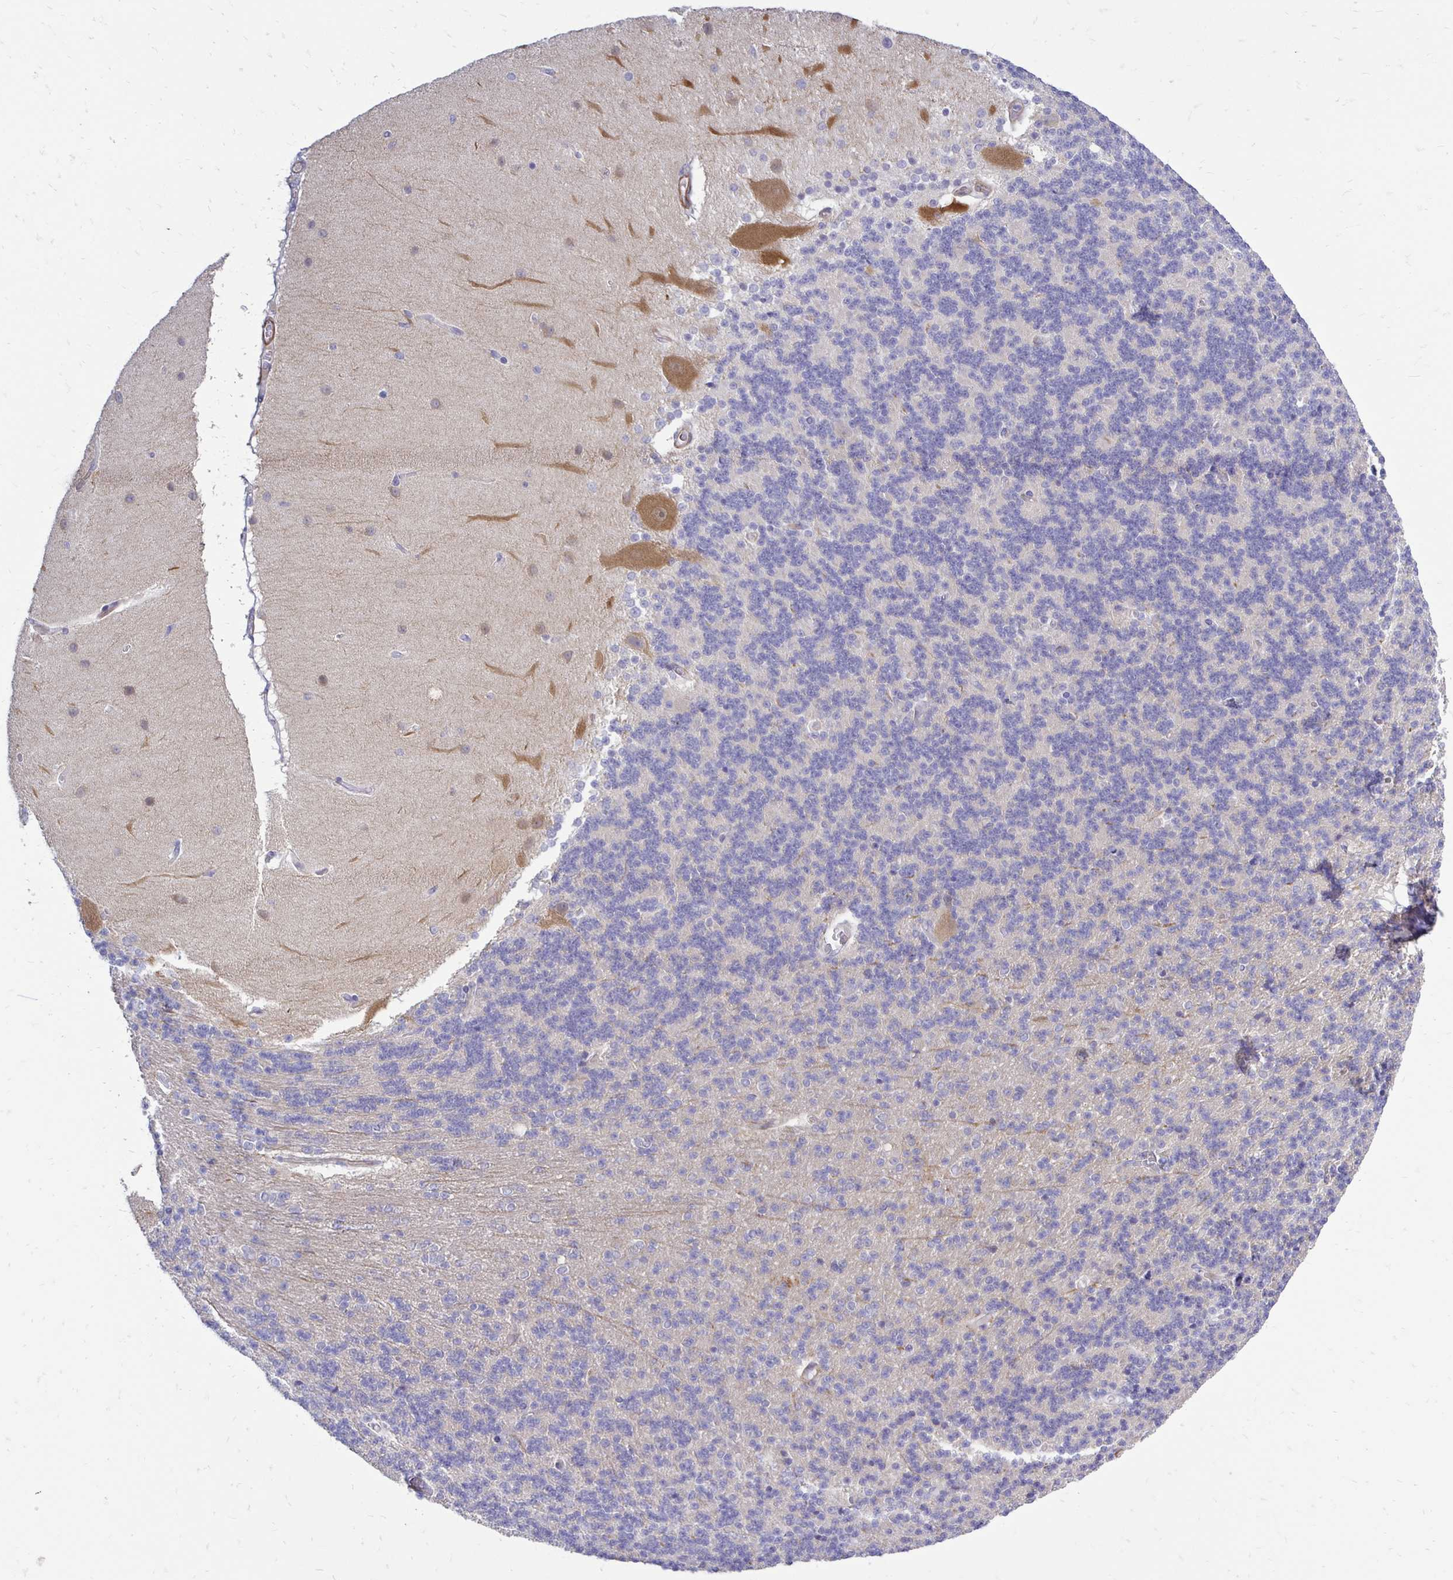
{"staining": {"intensity": "negative", "quantity": "none", "location": "none"}, "tissue": "cerebellum", "cell_type": "Cells in granular layer", "image_type": "normal", "snomed": [{"axis": "morphology", "description": "Normal tissue, NOS"}, {"axis": "topography", "description": "Cerebellum"}], "caption": "Micrograph shows no protein positivity in cells in granular layer of benign cerebellum. (DAB (3,3'-diaminobenzidine) immunohistochemistry (IHC), high magnification).", "gene": "CTPS1", "patient": {"sex": "female", "age": 54}}